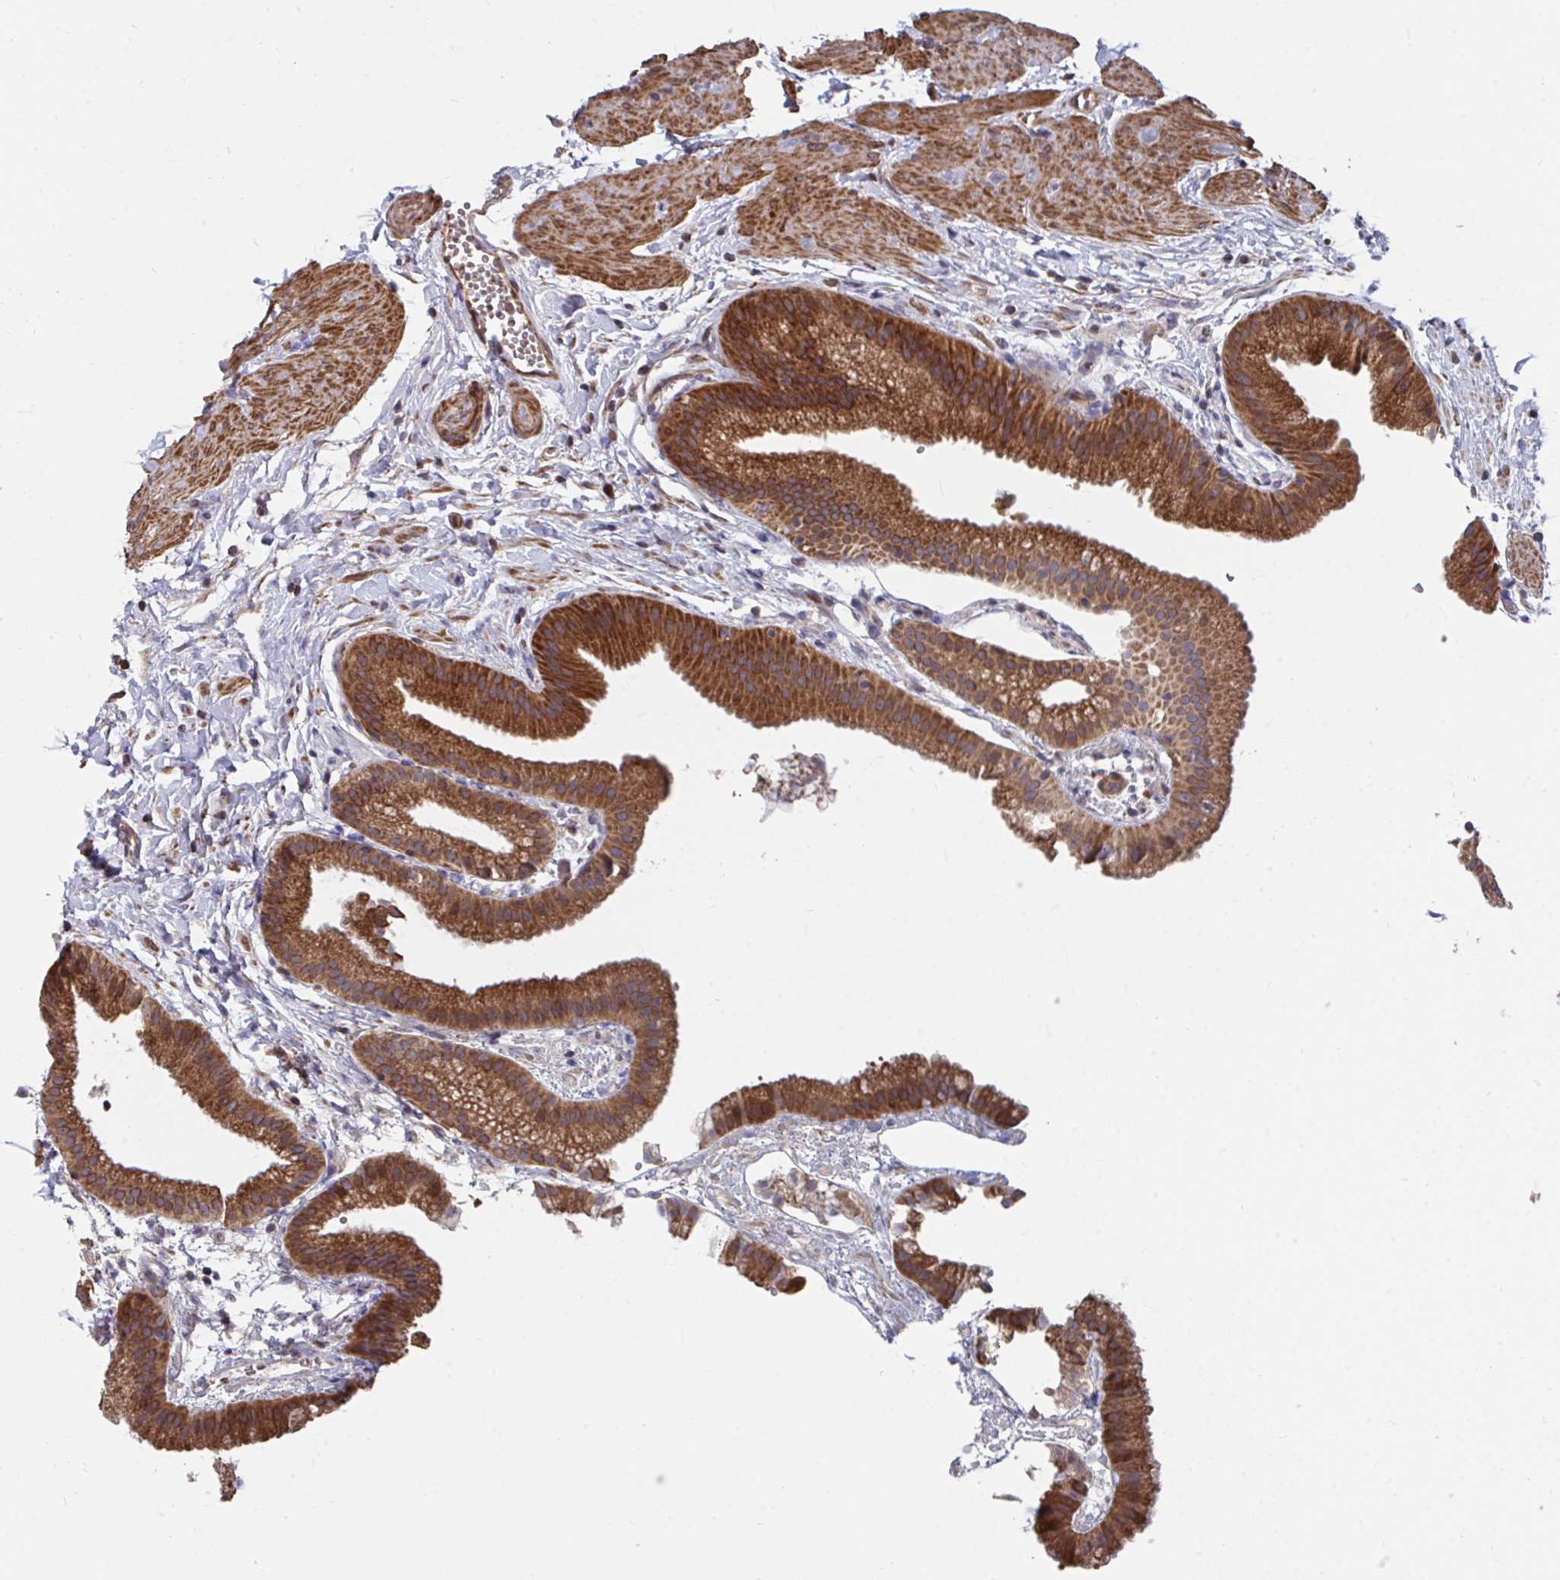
{"staining": {"intensity": "strong", "quantity": ">75%", "location": "cytoplasmic/membranous"}, "tissue": "gallbladder", "cell_type": "Glandular cells", "image_type": "normal", "snomed": [{"axis": "morphology", "description": "Normal tissue, NOS"}, {"axis": "topography", "description": "Gallbladder"}], "caption": "Gallbladder was stained to show a protein in brown. There is high levels of strong cytoplasmic/membranous positivity in about >75% of glandular cells. (IHC, brightfield microscopy, high magnification).", "gene": "FAM89A", "patient": {"sex": "female", "age": 63}}